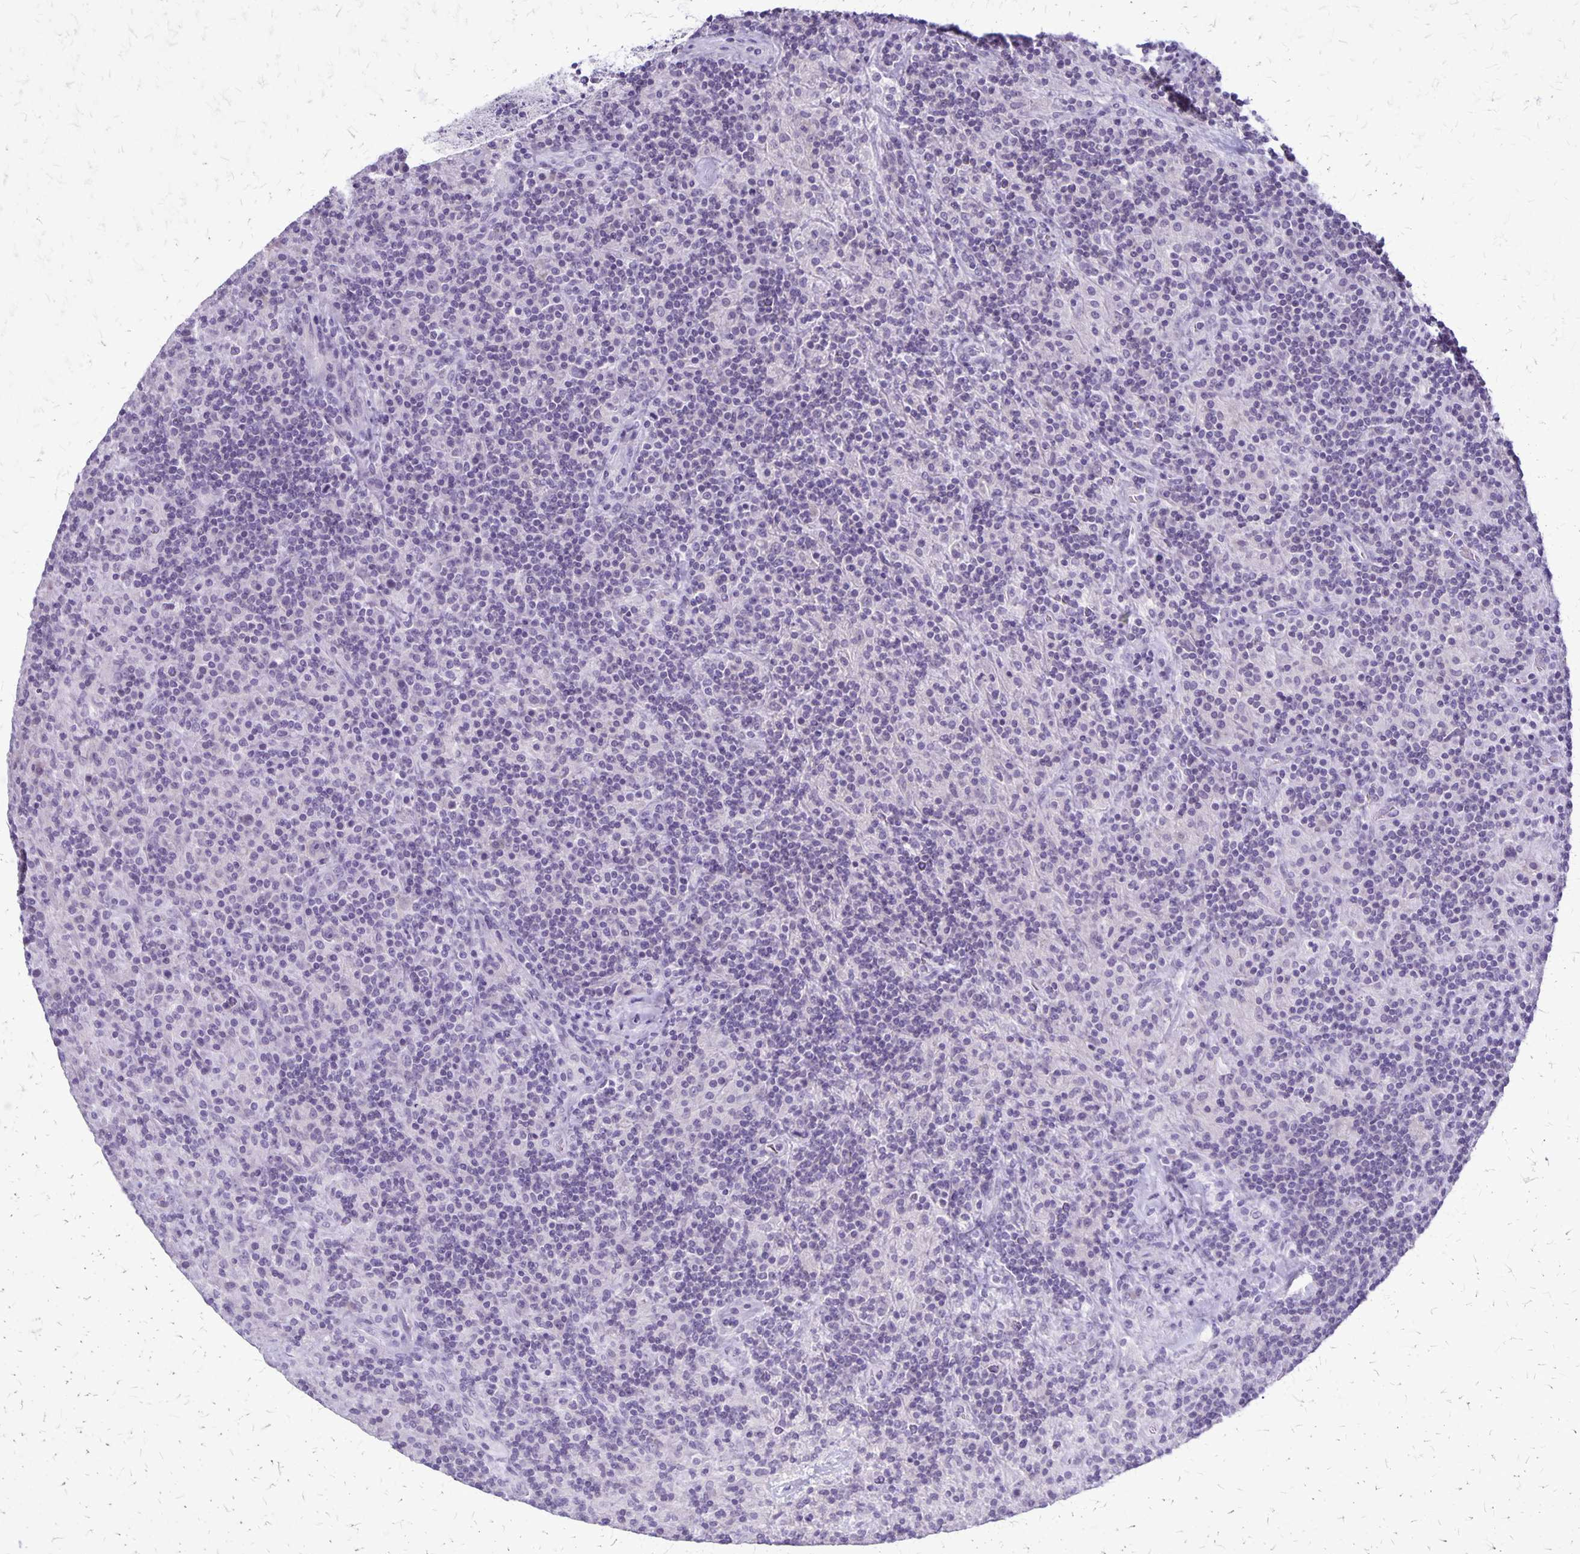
{"staining": {"intensity": "negative", "quantity": "none", "location": "none"}, "tissue": "lymphoma", "cell_type": "Tumor cells", "image_type": "cancer", "snomed": [{"axis": "morphology", "description": "Hodgkin's disease, NOS"}, {"axis": "topography", "description": "Lymph node"}], "caption": "Lymphoma was stained to show a protein in brown. There is no significant positivity in tumor cells.", "gene": "PLXNB3", "patient": {"sex": "male", "age": 70}}